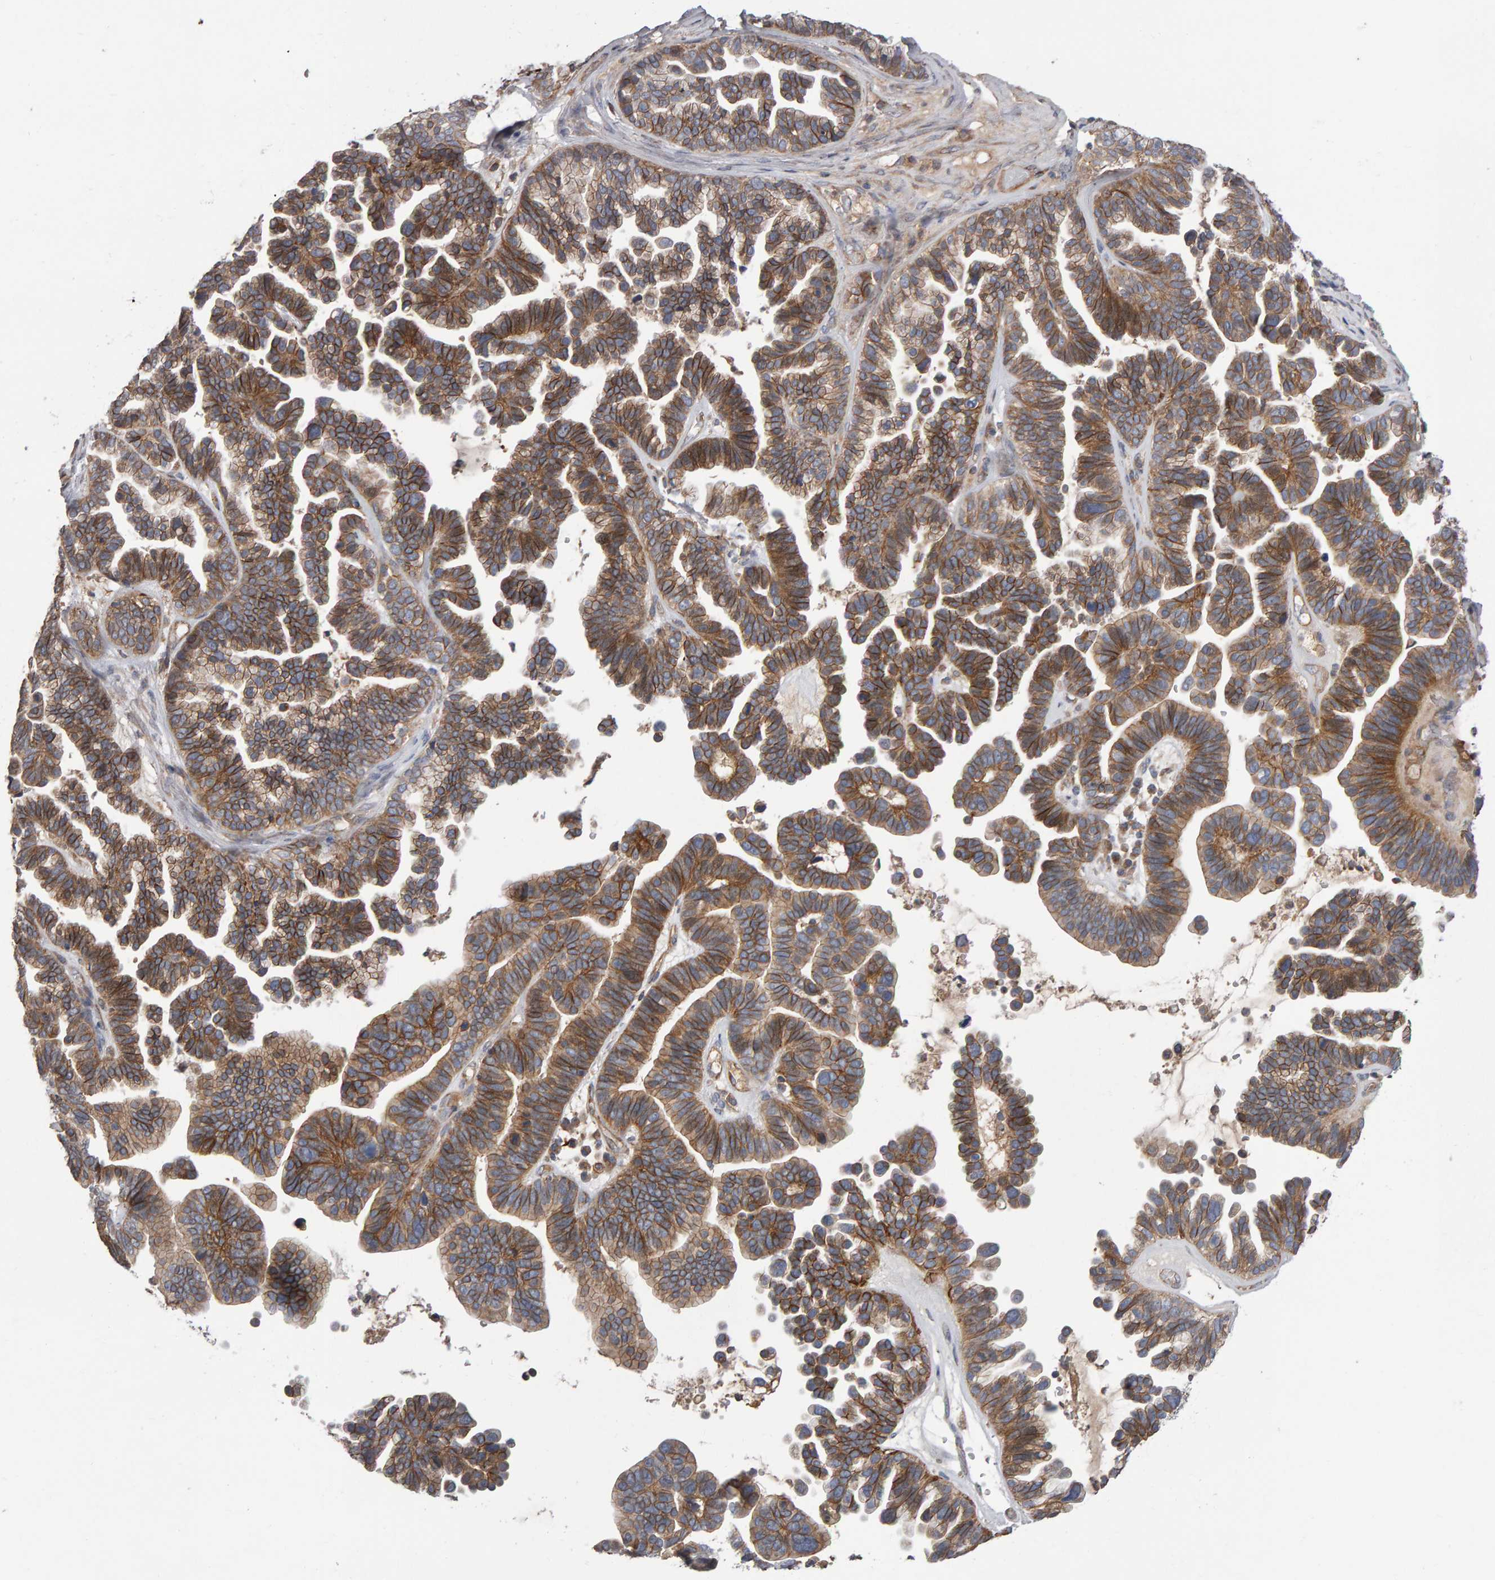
{"staining": {"intensity": "moderate", "quantity": ">75%", "location": "cytoplasmic/membranous"}, "tissue": "ovarian cancer", "cell_type": "Tumor cells", "image_type": "cancer", "snomed": [{"axis": "morphology", "description": "Cystadenocarcinoma, serous, NOS"}, {"axis": "topography", "description": "Ovary"}], "caption": "The histopathology image shows a brown stain indicating the presence of a protein in the cytoplasmic/membranous of tumor cells in ovarian cancer (serous cystadenocarcinoma).", "gene": "PGS1", "patient": {"sex": "female", "age": 56}}